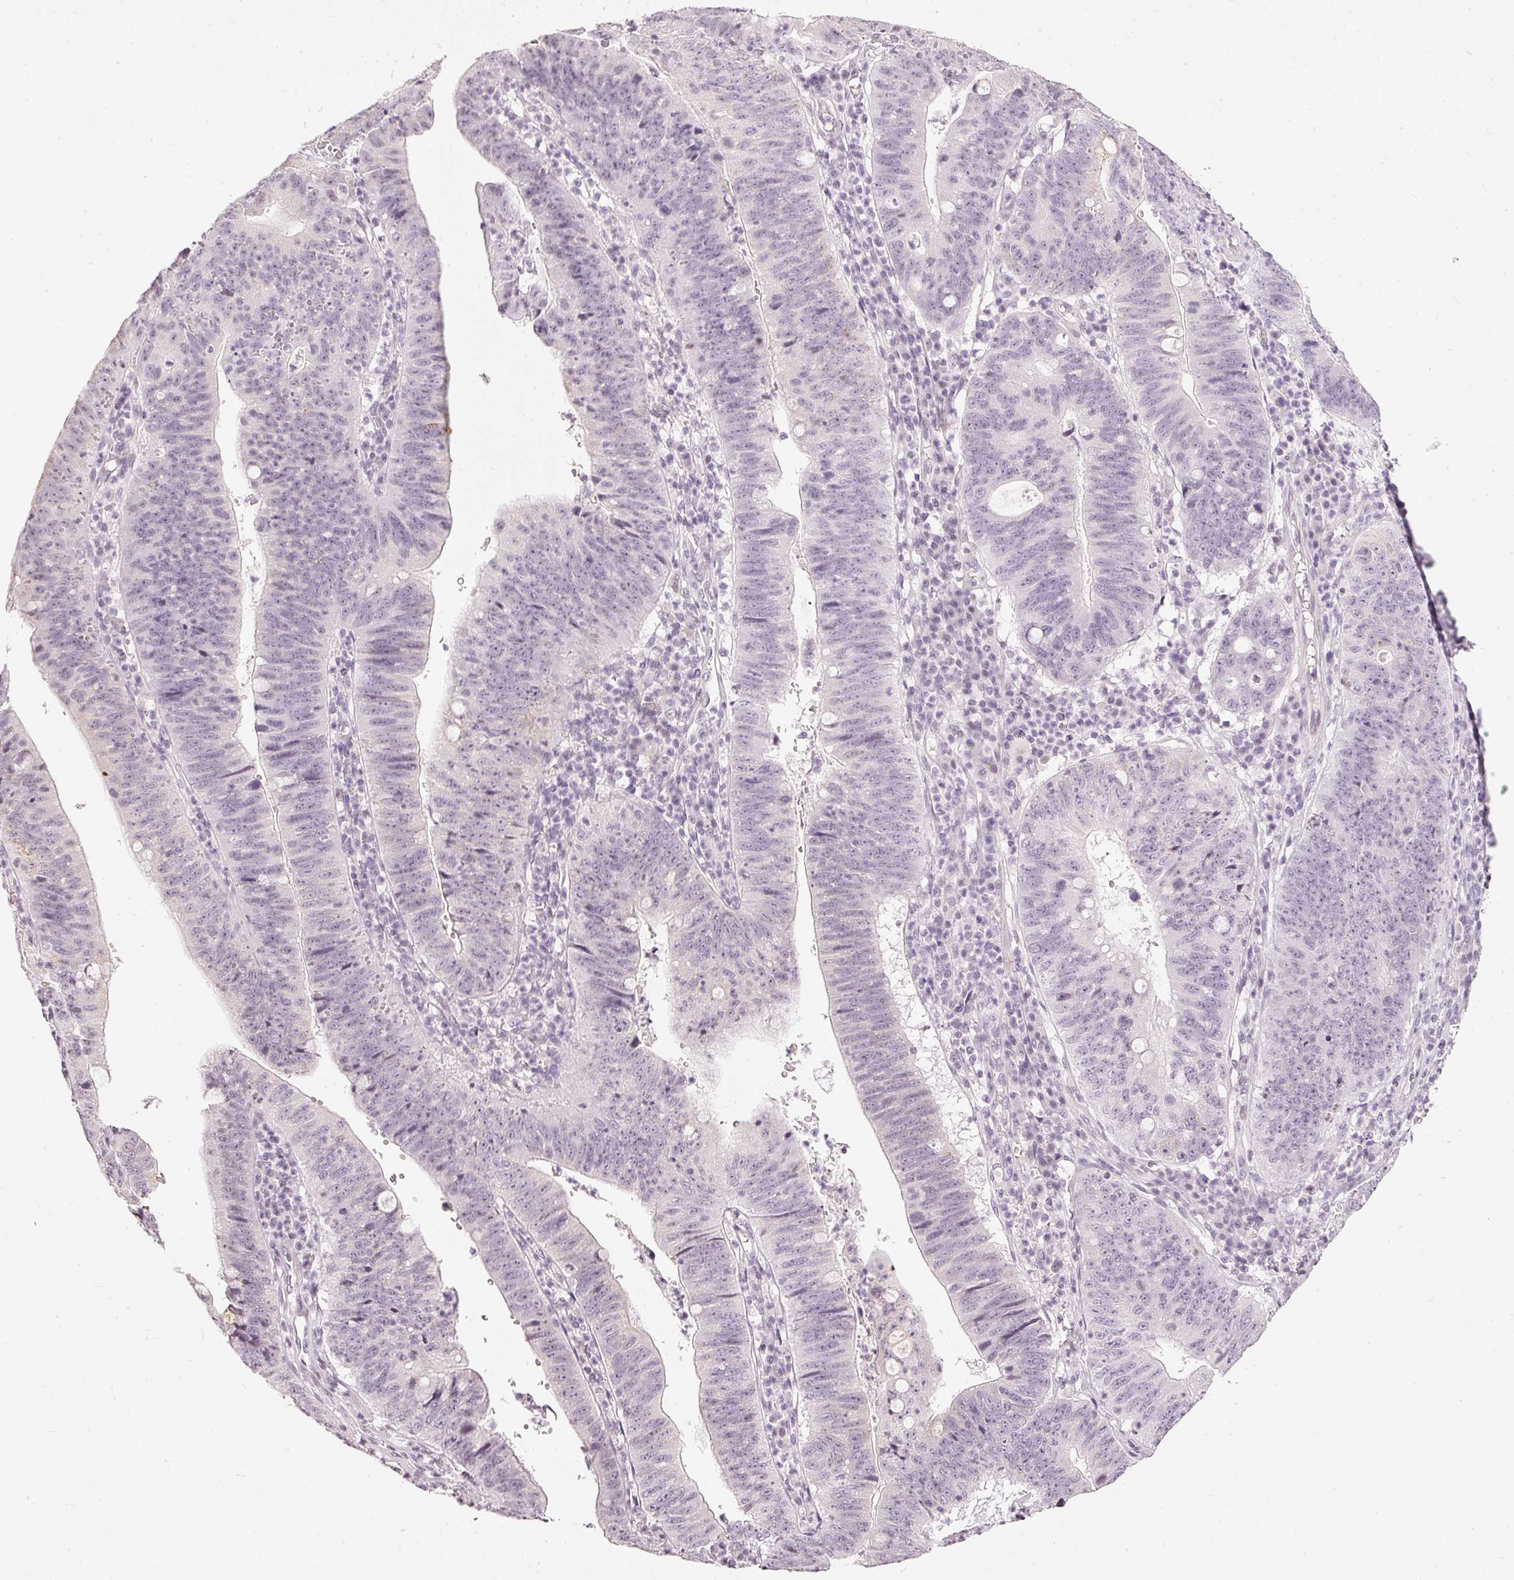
{"staining": {"intensity": "negative", "quantity": "none", "location": "none"}, "tissue": "stomach cancer", "cell_type": "Tumor cells", "image_type": "cancer", "snomed": [{"axis": "morphology", "description": "Adenocarcinoma, NOS"}, {"axis": "topography", "description": "Stomach"}], "caption": "High power microscopy photomicrograph of an immunohistochemistry photomicrograph of stomach adenocarcinoma, revealing no significant positivity in tumor cells. (DAB IHC, high magnification).", "gene": "NRDE2", "patient": {"sex": "male", "age": 59}}